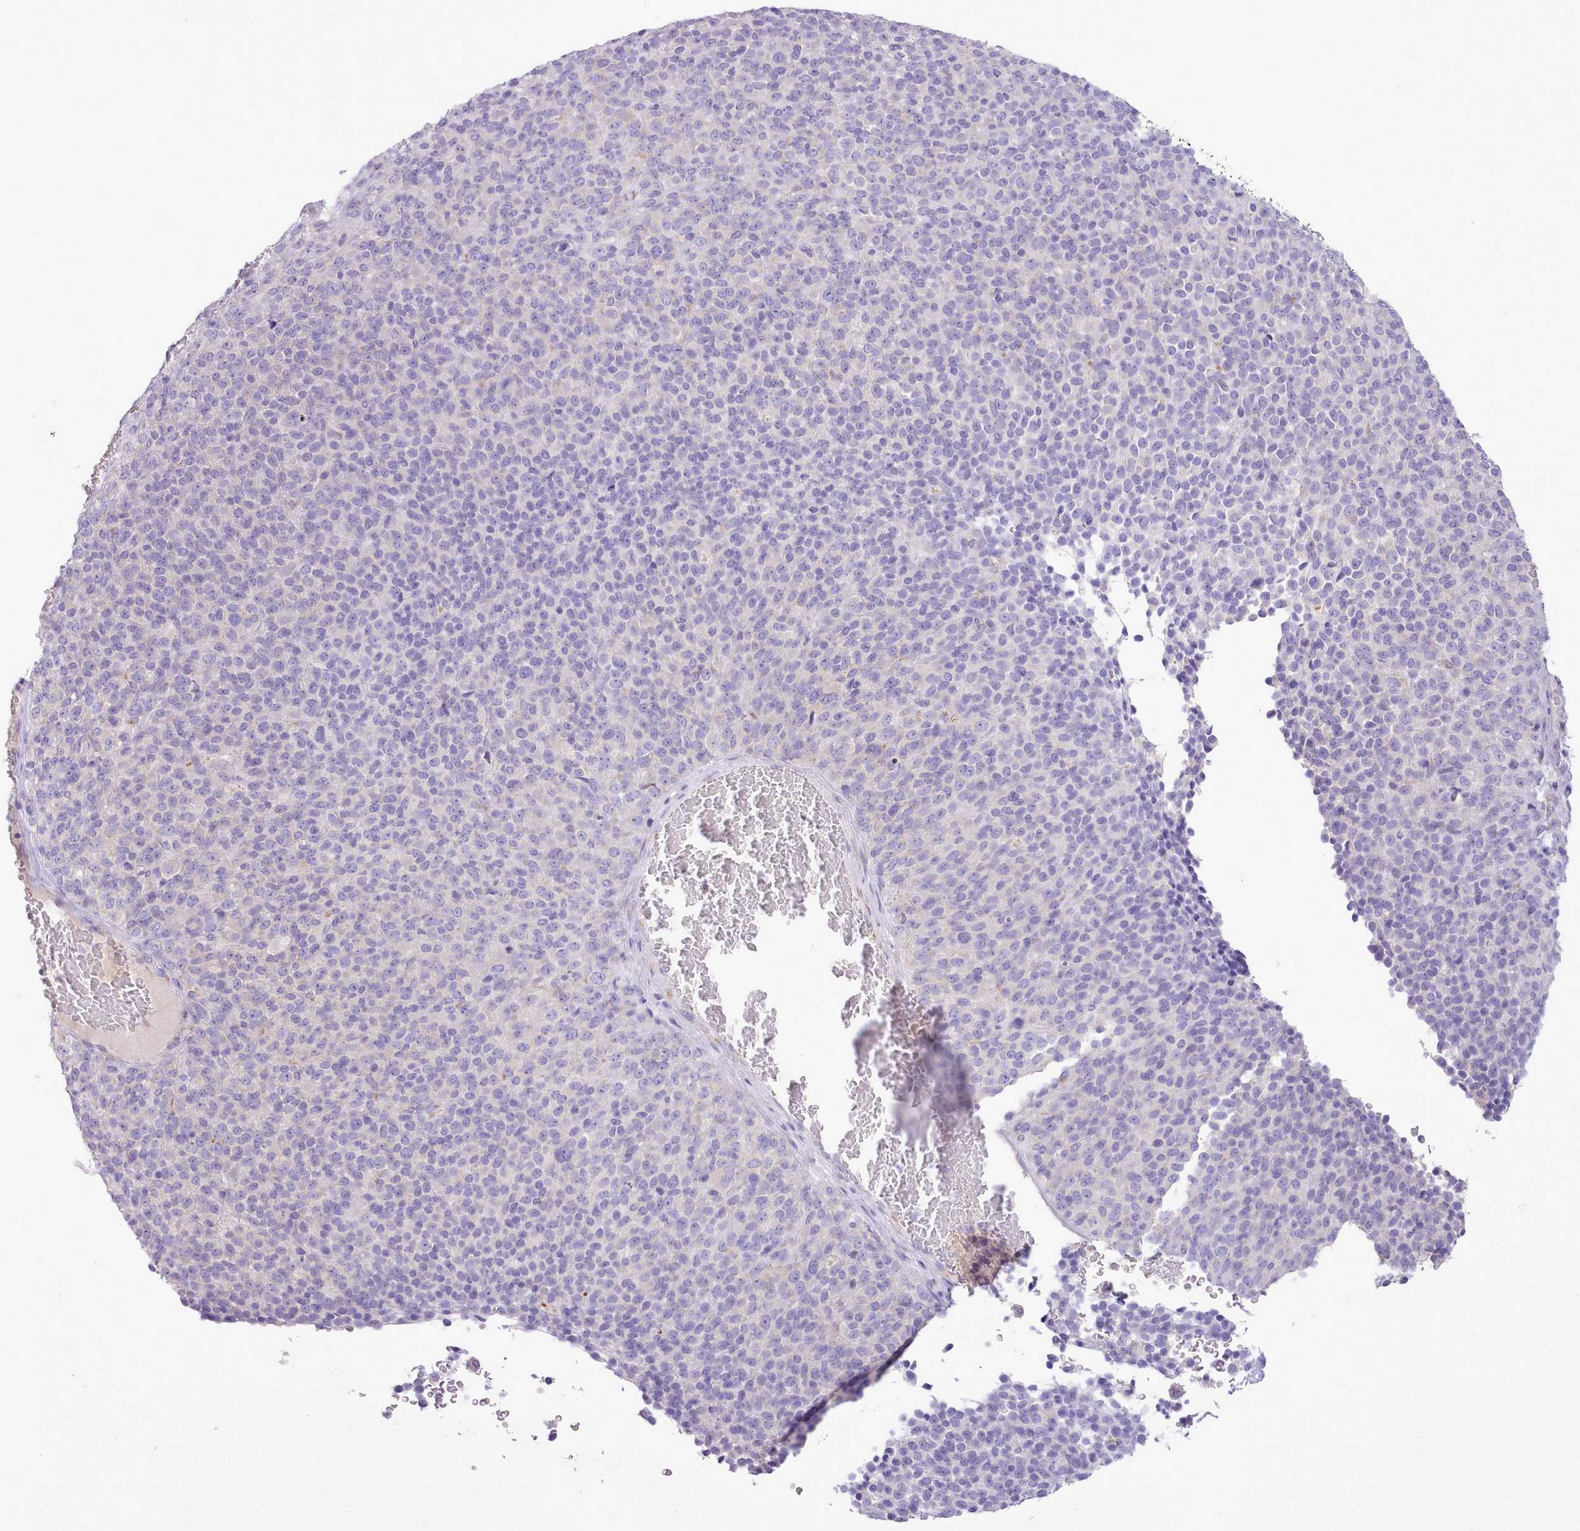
{"staining": {"intensity": "negative", "quantity": "none", "location": "none"}, "tissue": "melanoma", "cell_type": "Tumor cells", "image_type": "cancer", "snomed": [{"axis": "morphology", "description": "Malignant melanoma, Metastatic site"}, {"axis": "topography", "description": "Brain"}], "caption": "This micrograph is of malignant melanoma (metastatic site) stained with IHC to label a protein in brown with the nuclei are counter-stained blue. There is no staining in tumor cells.", "gene": "CCL1", "patient": {"sex": "female", "age": 56}}